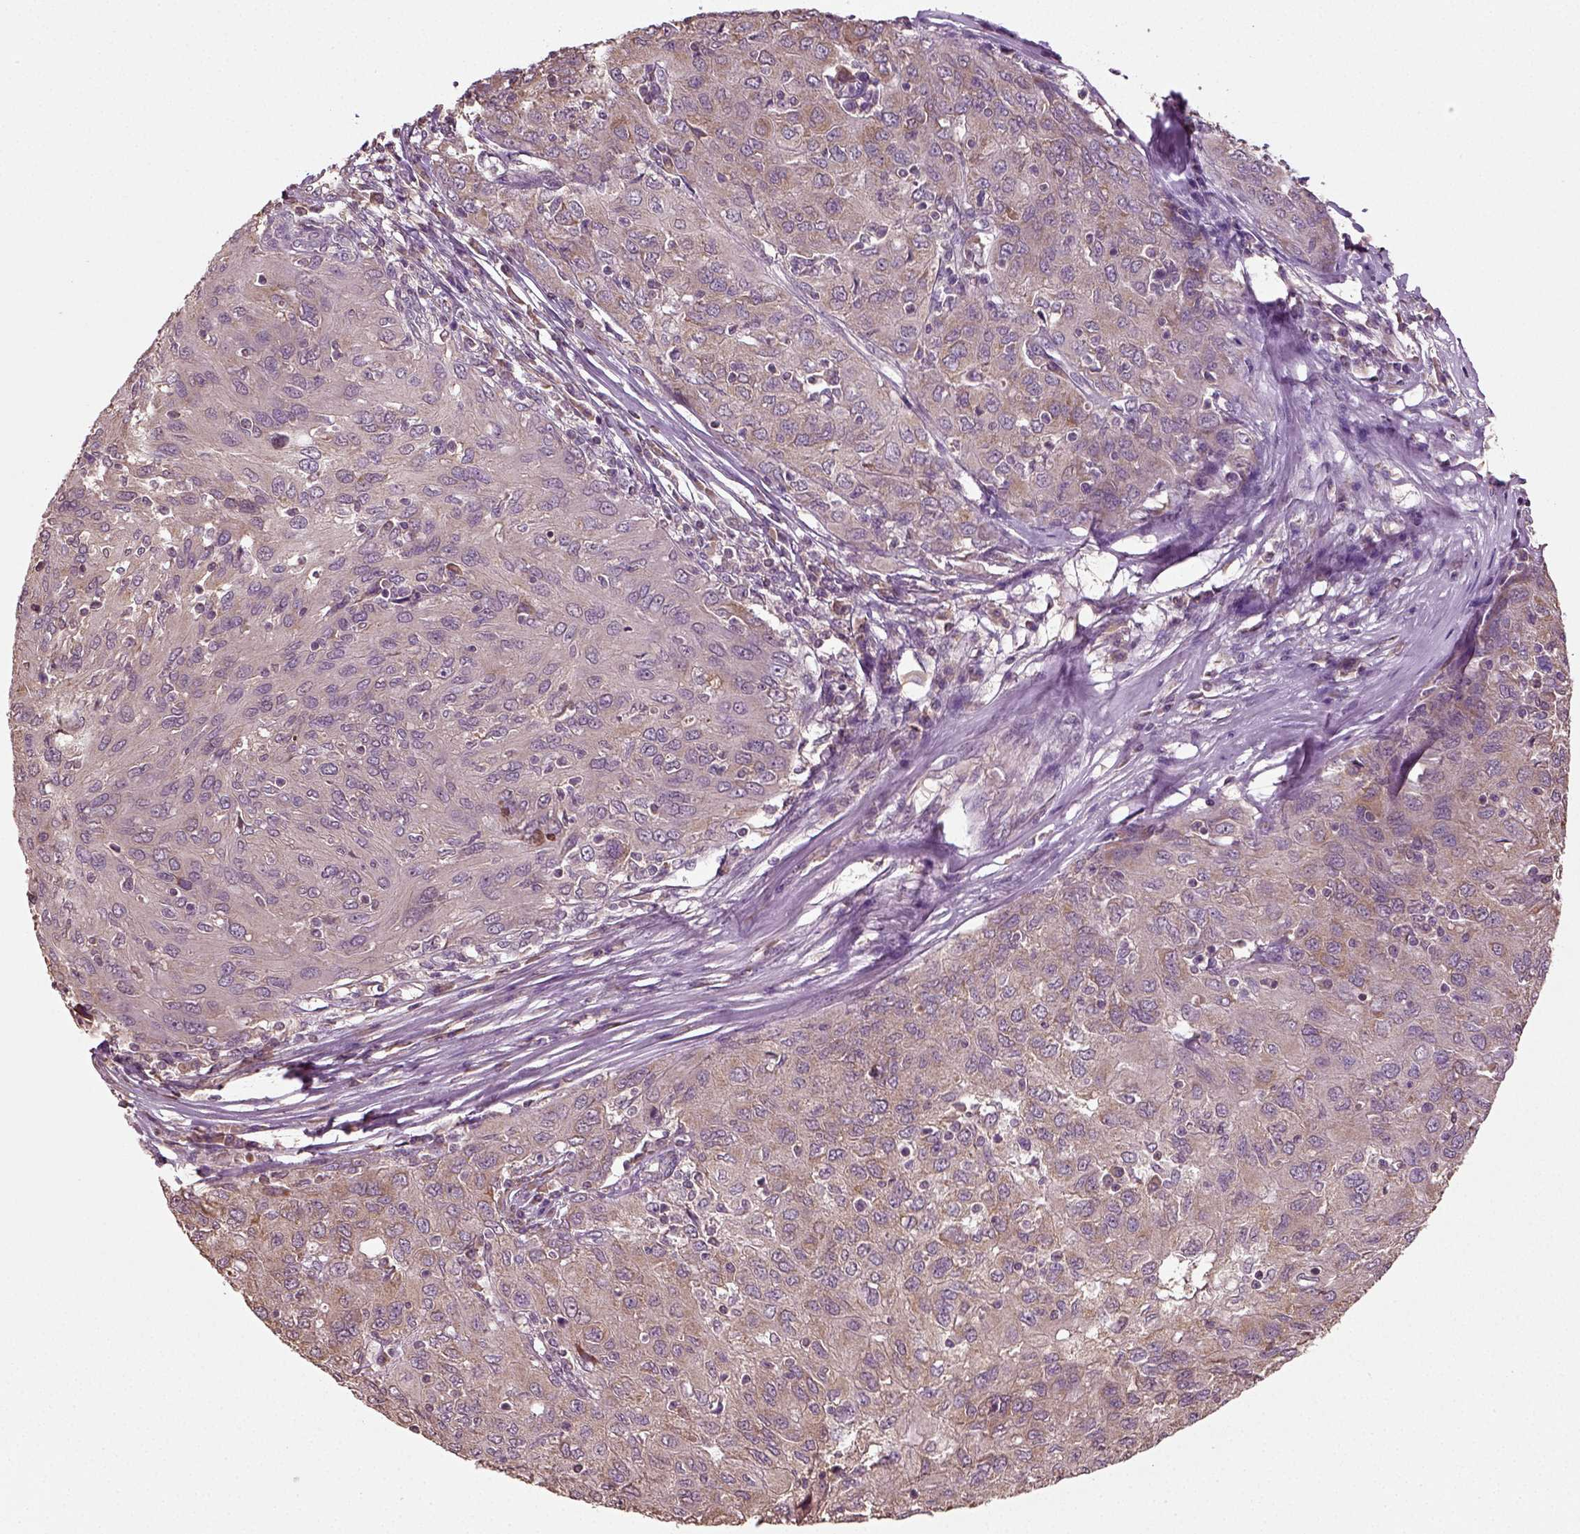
{"staining": {"intensity": "weak", "quantity": ">75%", "location": "cytoplasmic/membranous"}, "tissue": "ovarian cancer", "cell_type": "Tumor cells", "image_type": "cancer", "snomed": [{"axis": "morphology", "description": "Carcinoma, endometroid"}, {"axis": "topography", "description": "Ovary"}], "caption": "Ovarian cancer (endometroid carcinoma) stained for a protein (brown) demonstrates weak cytoplasmic/membranous positive expression in about >75% of tumor cells.", "gene": "ERV3-1", "patient": {"sex": "female", "age": 50}}